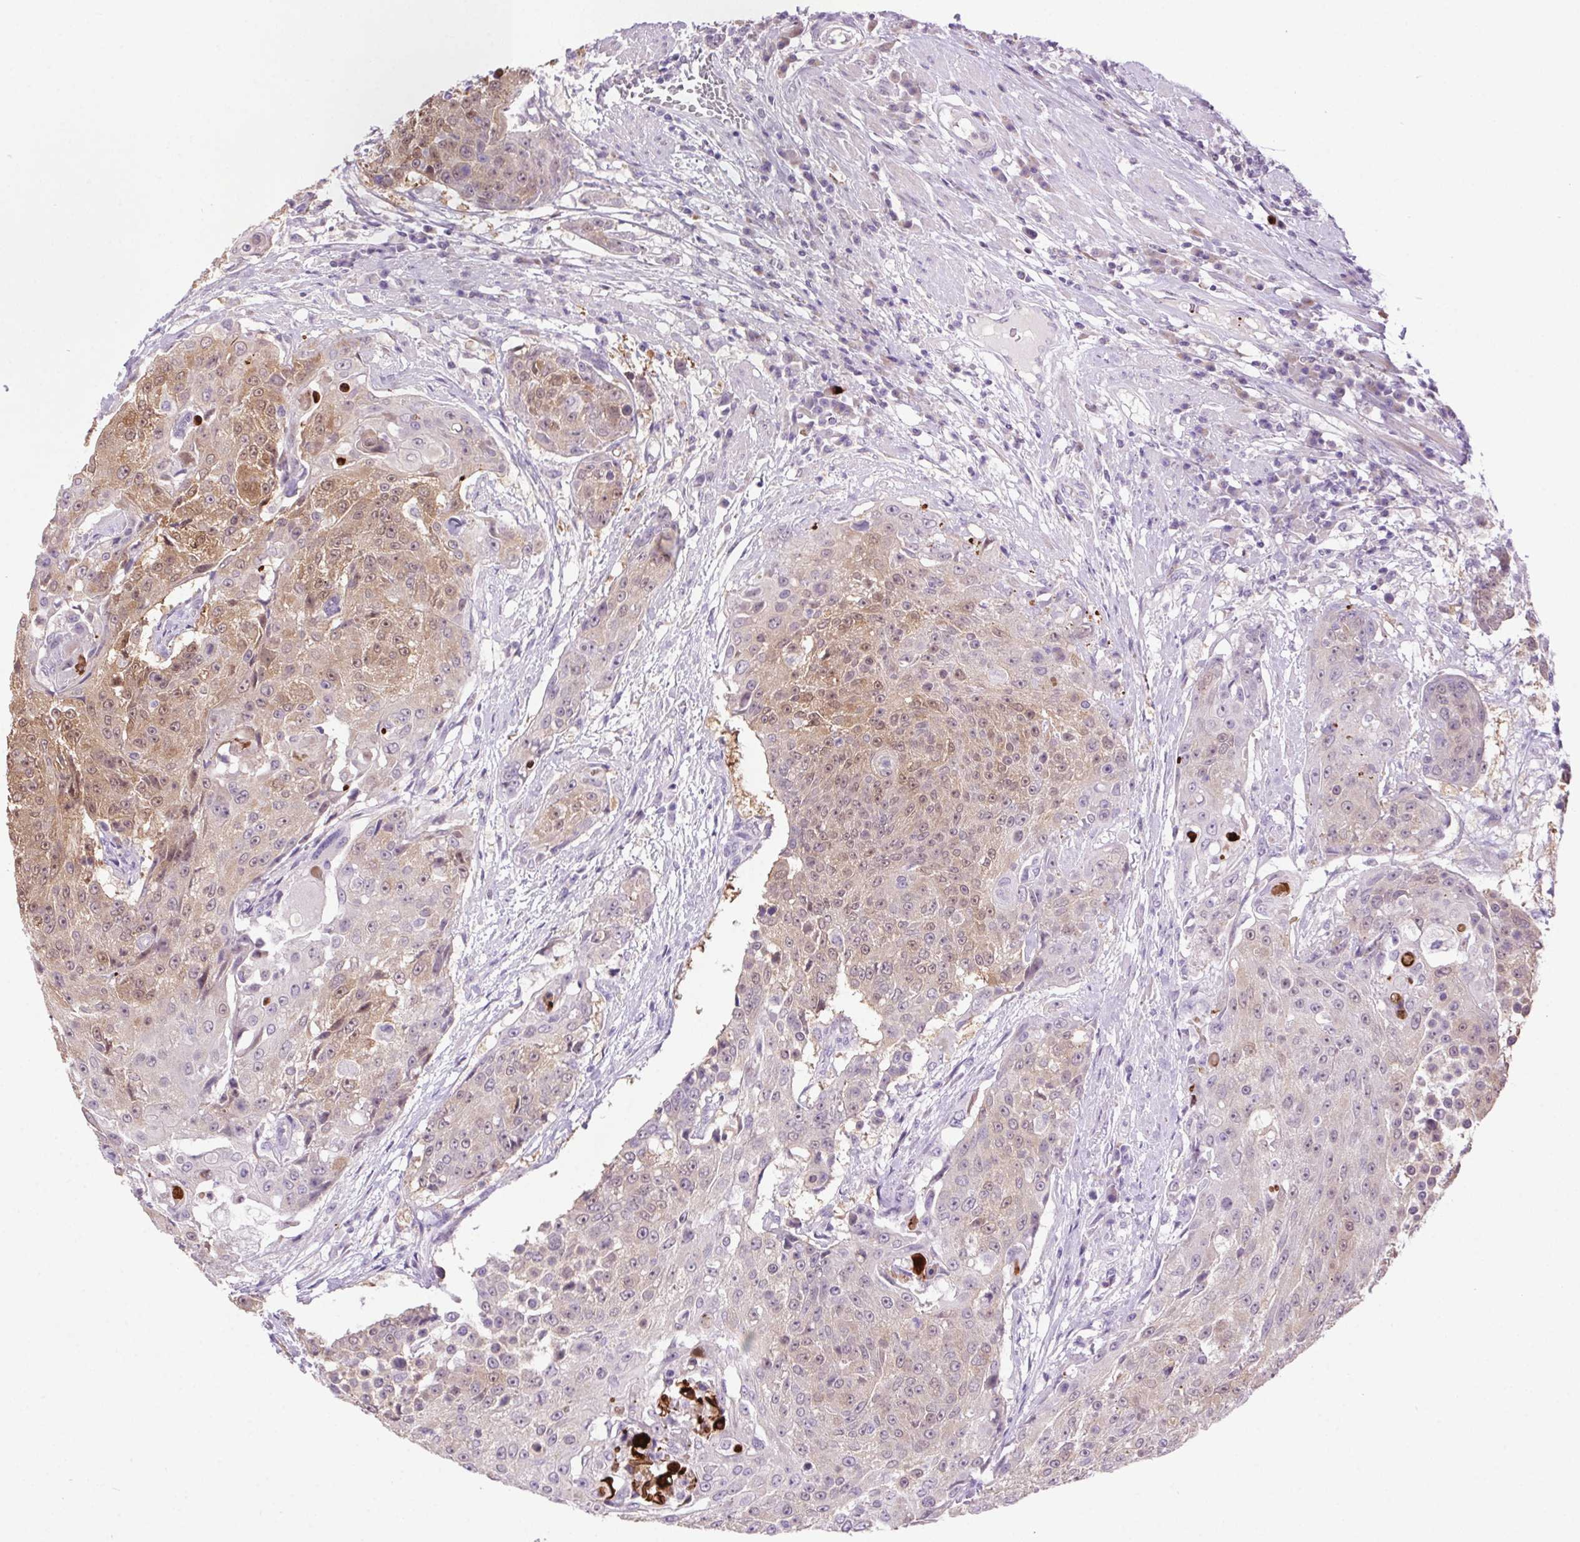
{"staining": {"intensity": "moderate", "quantity": "25%-75%", "location": "cytoplasmic/membranous,nuclear"}, "tissue": "urothelial cancer", "cell_type": "Tumor cells", "image_type": "cancer", "snomed": [{"axis": "morphology", "description": "Urothelial carcinoma, High grade"}, {"axis": "topography", "description": "Urinary bladder"}], "caption": "Urothelial carcinoma (high-grade) stained with IHC exhibits moderate cytoplasmic/membranous and nuclear positivity in approximately 25%-75% of tumor cells.", "gene": "LRRTM1", "patient": {"sex": "female", "age": 63}}